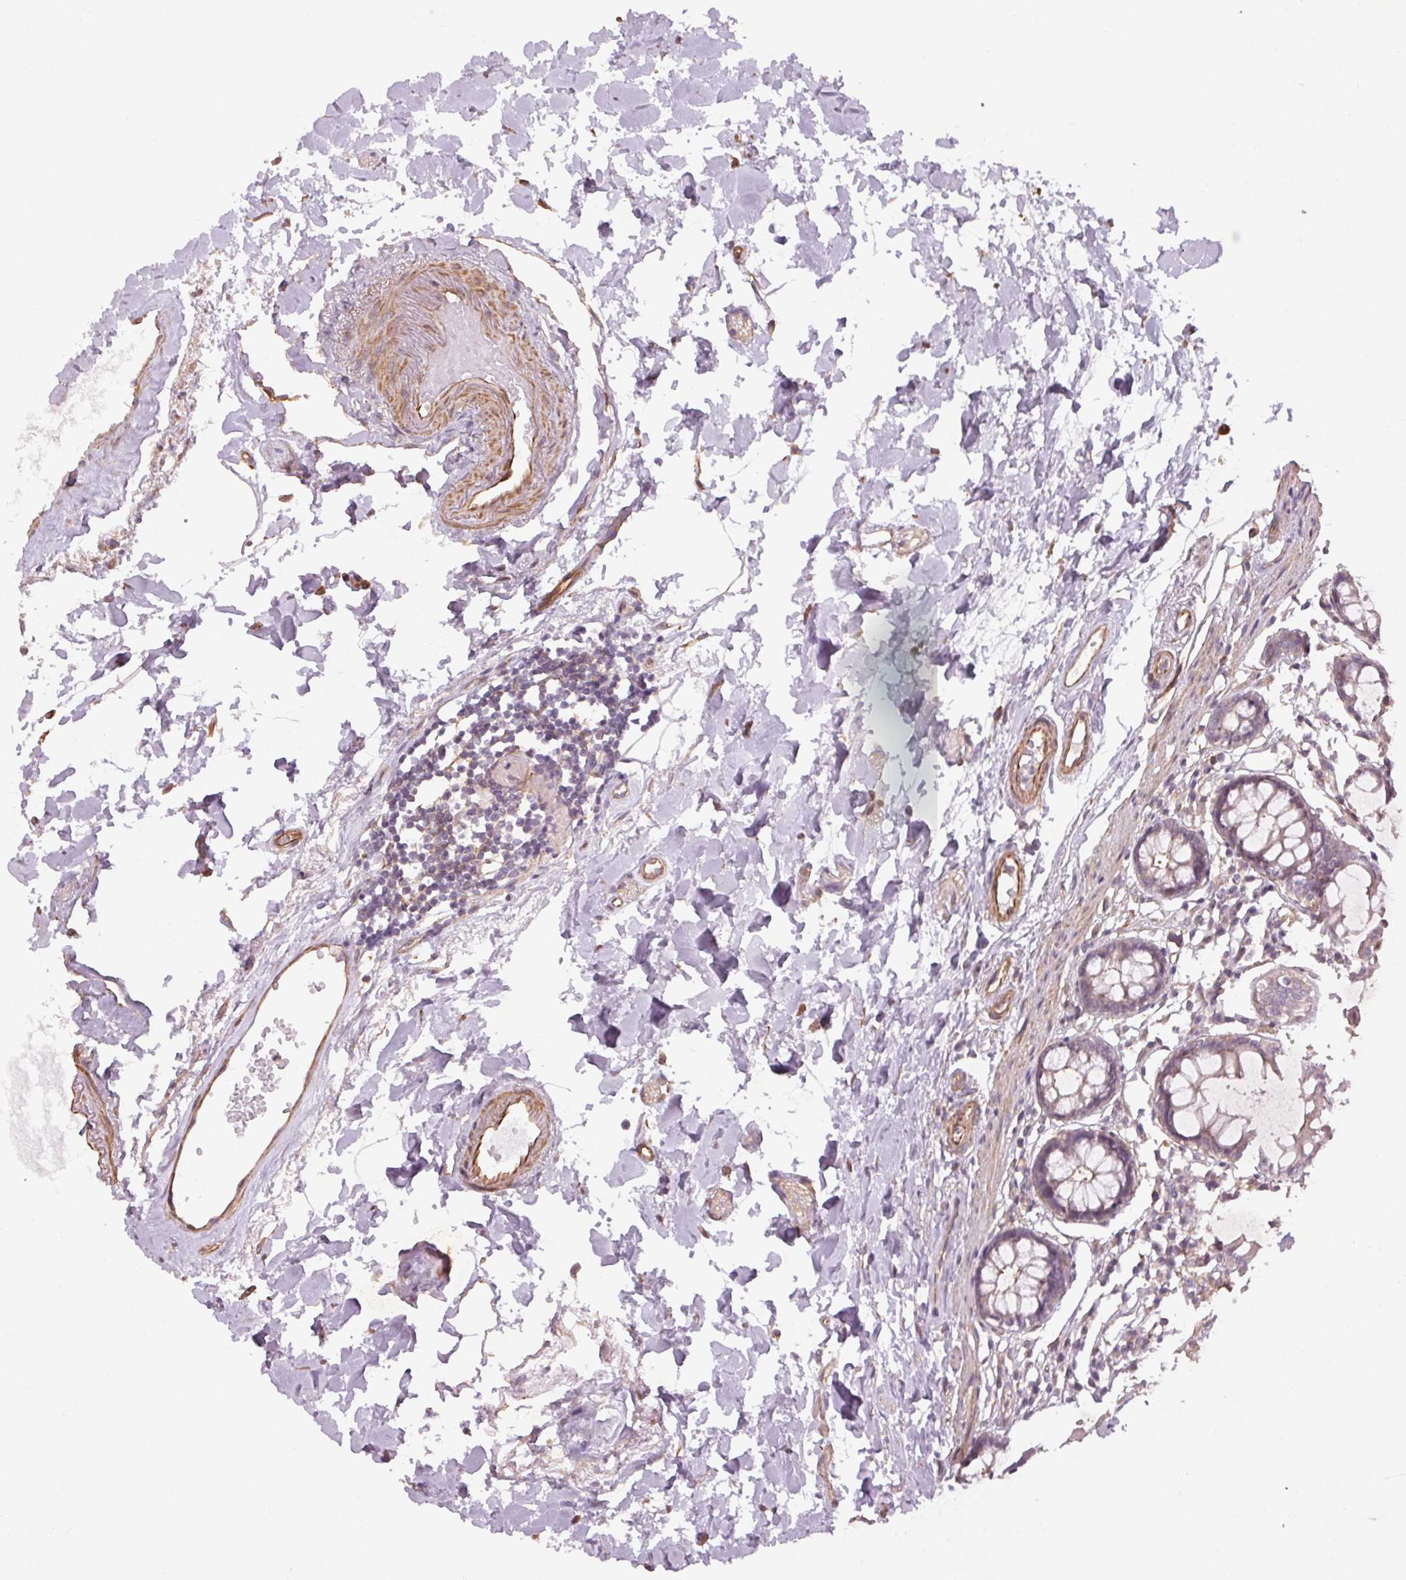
{"staining": {"intensity": "moderate", "quantity": ">75%", "location": "cytoplasmic/membranous"}, "tissue": "colon", "cell_type": "Endothelial cells", "image_type": "normal", "snomed": [{"axis": "morphology", "description": "Normal tissue, NOS"}, {"axis": "topography", "description": "Colon"}], "caption": "Immunohistochemistry (IHC) of unremarkable colon reveals medium levels of moderate cytoplasmic/membranous staining in approximately >75% of endothelial cells.", "gene": "CCSER1", "patient": {"sex": "female", "age": 84}}